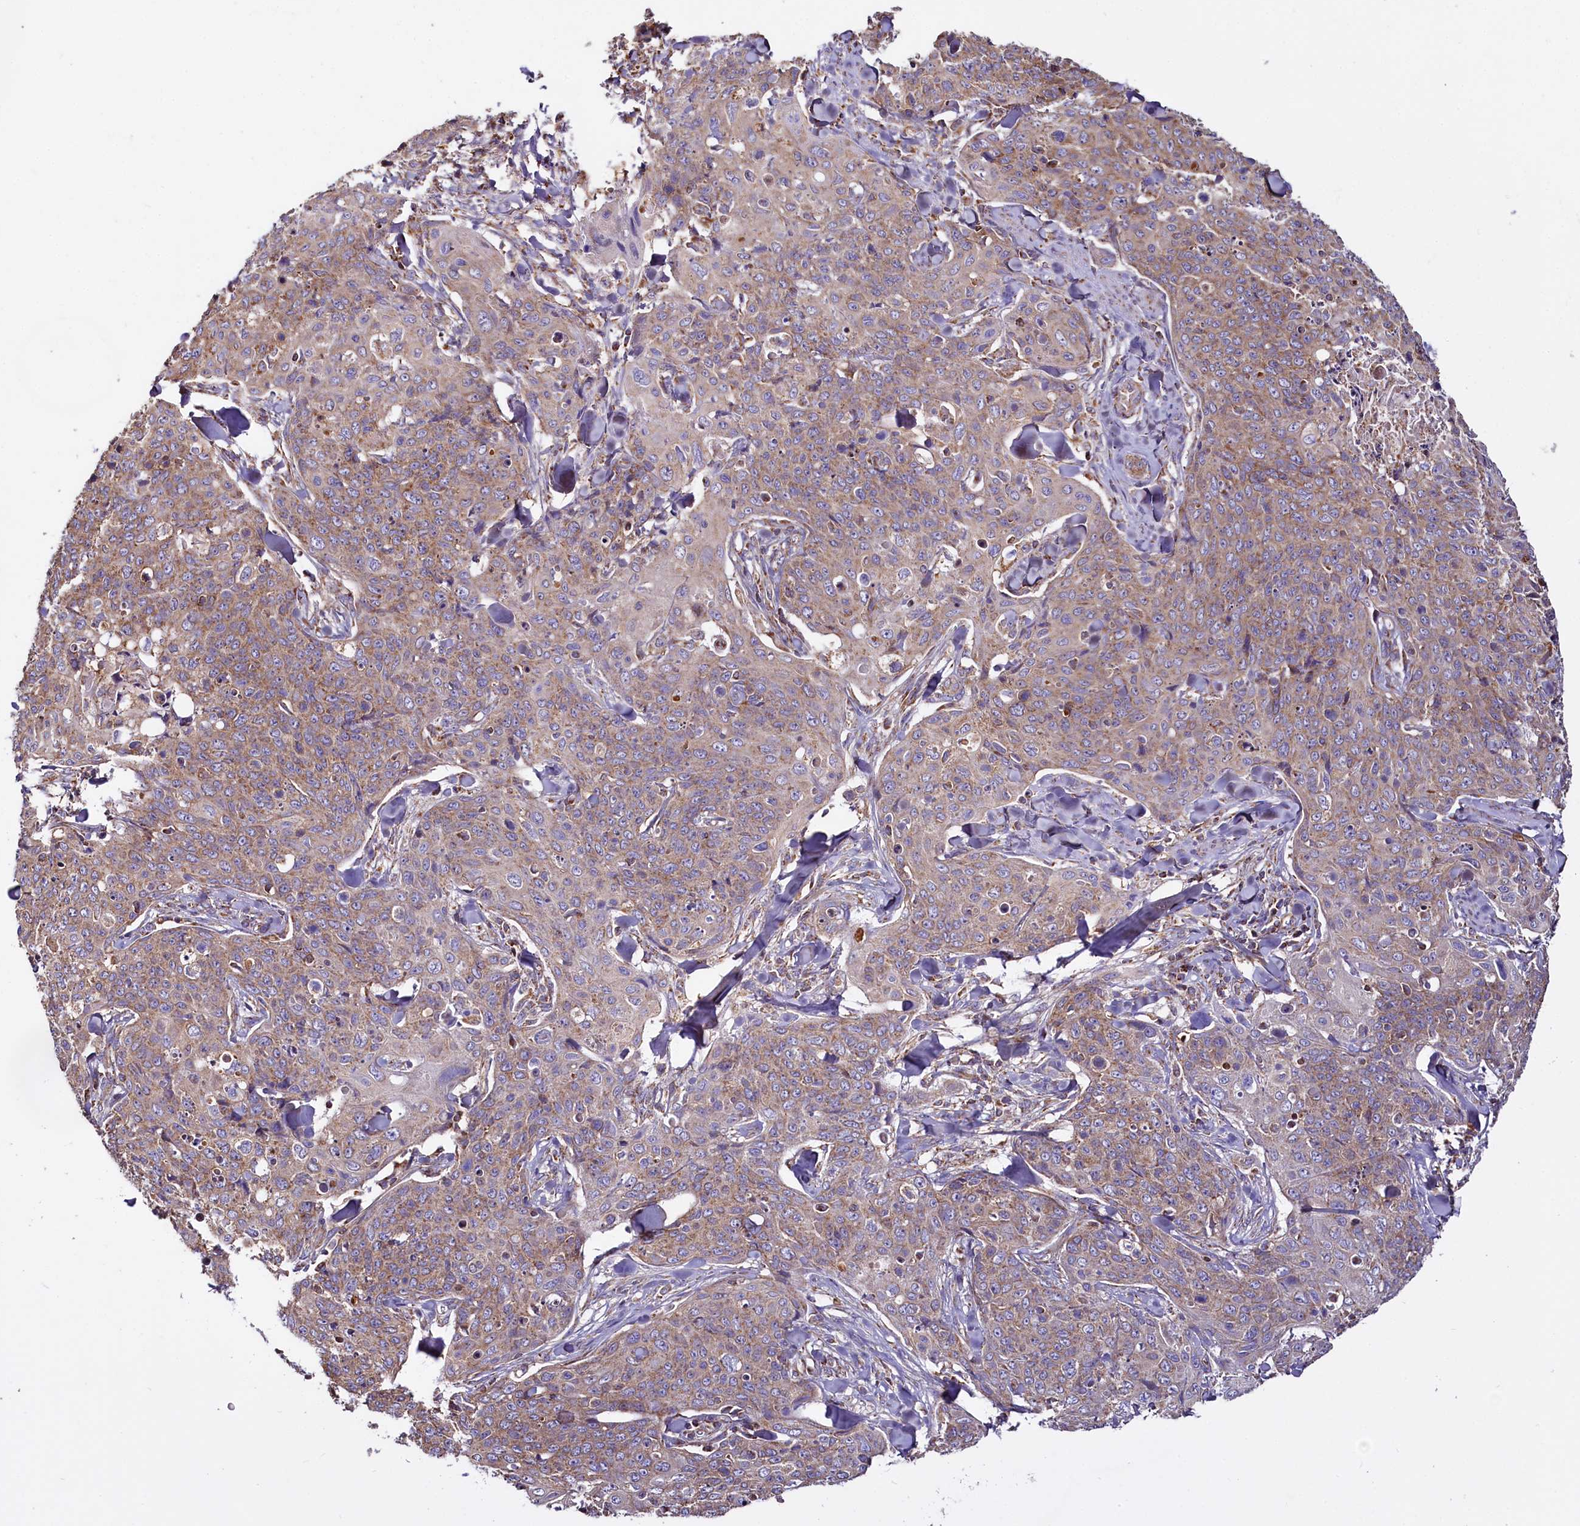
{"staining": {"intensity": "moderate", "quantity": "<25%", "location": "cytoplasmic/membranous"}, "tissue": "skin cancer", "cell_type": "Tumor cells", "image_type": "cancer", "snomed": [{"axis": "morphology", "description": "Squamous cell carcinoma, NOS"}, {"axis": "topography", "description": "Skin"}, {"axis": "topography", "description": "Vulva"}], "caption": "Squamous cell carcinoma (skin) tissue displays moderate cytoplasmic/membranous expression in about <25% of tumor cells", "gene": "NUDT15", "patient": {"sex": "female", "age": 85}}